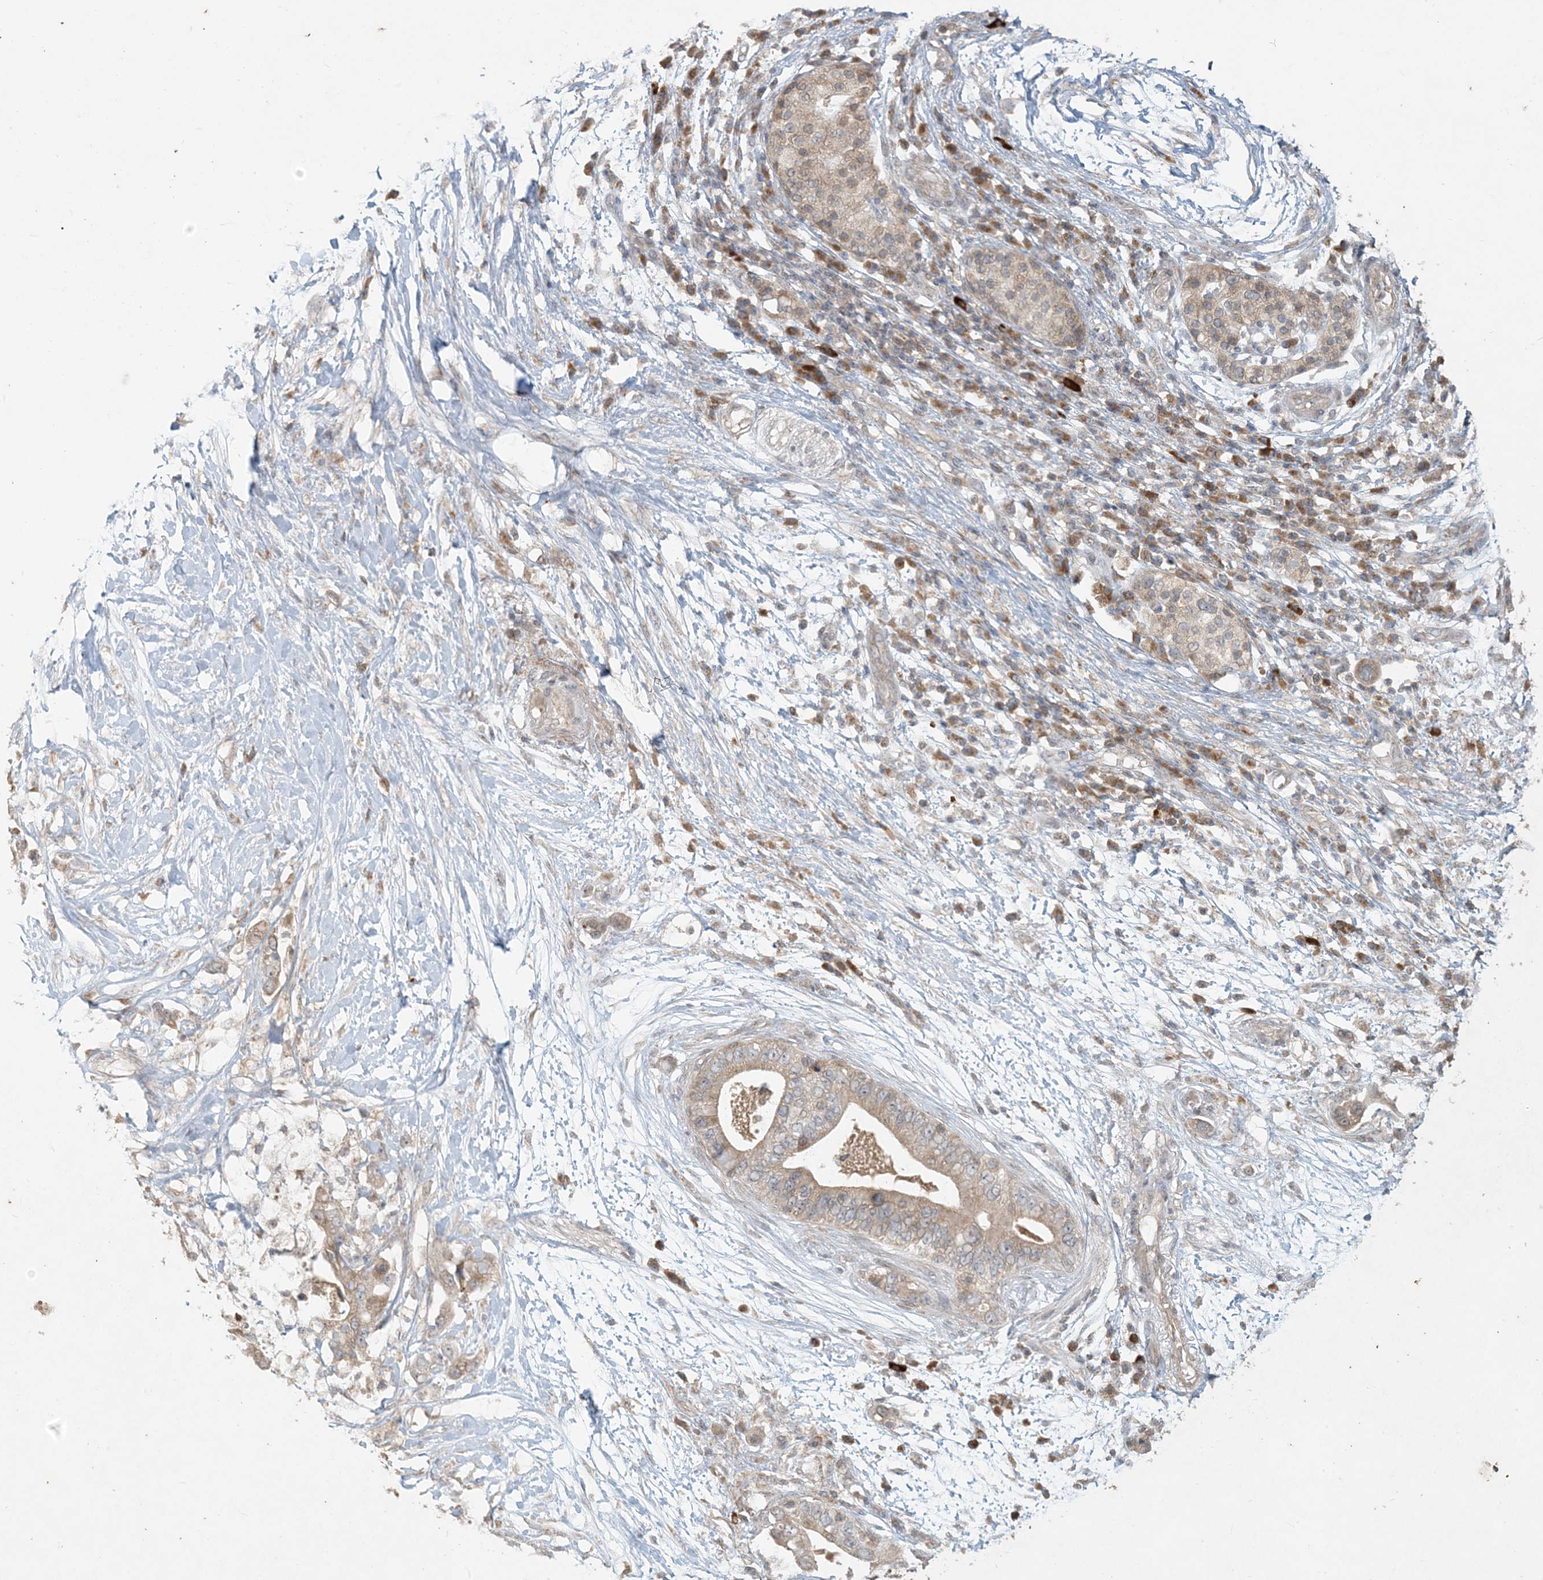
{"staining": {"intensity": "moderate", "quantity": ">75%", "location": "cytoplasmic/membranous"}, "tissue": "pancreatic cancer", "cell_type": "Tumor cells", "image_type": "cancer", "snomed": [{"axis": "morphology", "description": "Adenocarcinoma, NOS"}, {"axis": "topography", "description": "Pancreas"}], "caption": "Tumor cells show medium levels of moderate cytoplasmic/membranous staining in approximately >75% of cells in human pancreatic adenocarcinoma.", "gene": "MCOLN1", "patient": {"sex": "male", "age": 77}}